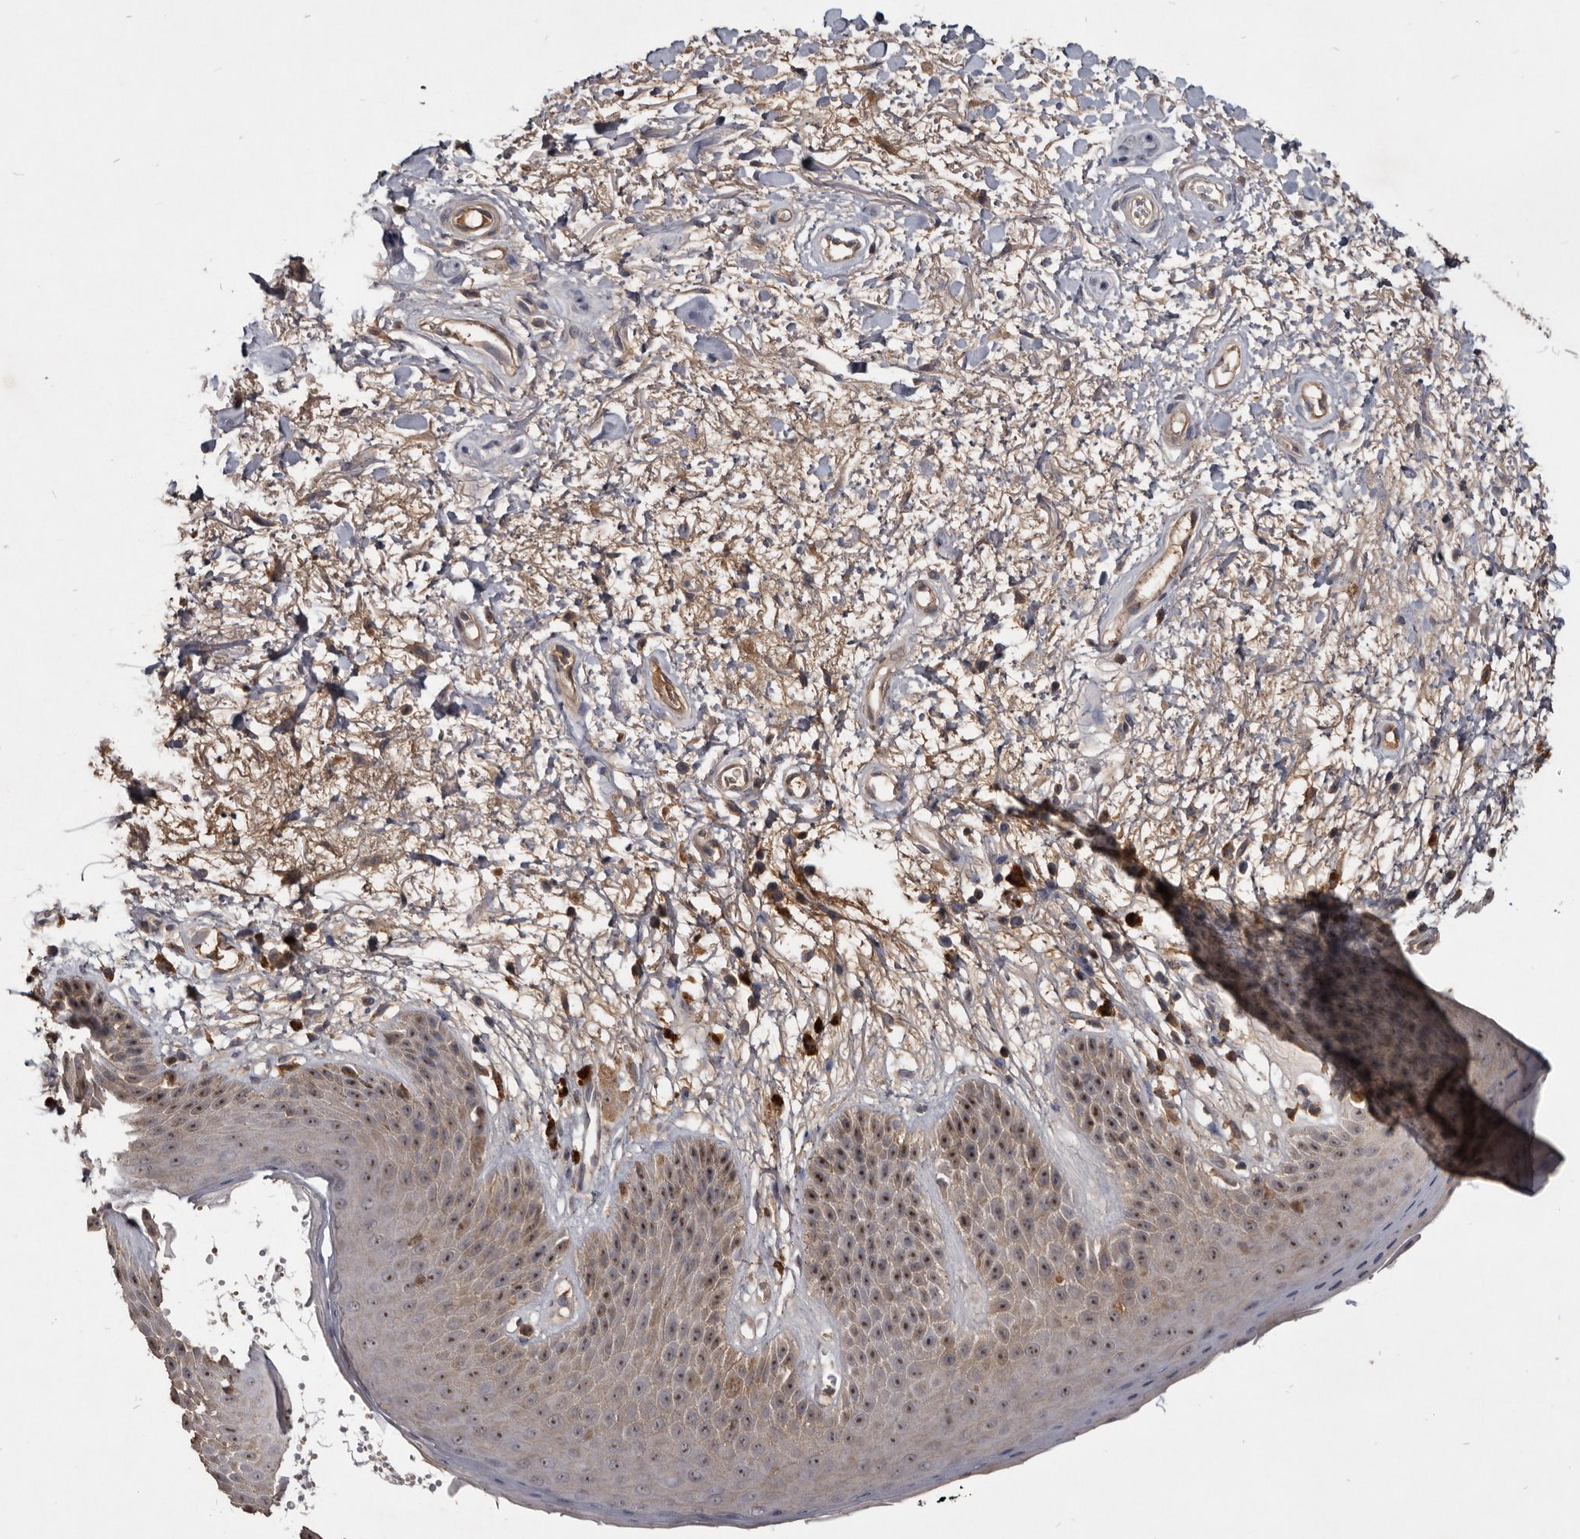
{"staining": {"intensity": "moderate", "quantity": "<25%", "location": "nuclear"}, "tissue": "skin", "cell_type": "Epidermal cells", "image_type": "normal", "snomed": [{"axis": "morphology", "description": "Normal tissue, NOS"}, {"axis": "topography", "description": "Anal"}], "caption": "Moderate nuclear expression for a protein is seen in about <25% of epidermal cells of benign skin using immunohistochemistry (IHC).", "gene": "TTC39A", "patient": {"sex": "male", "age": 74}}